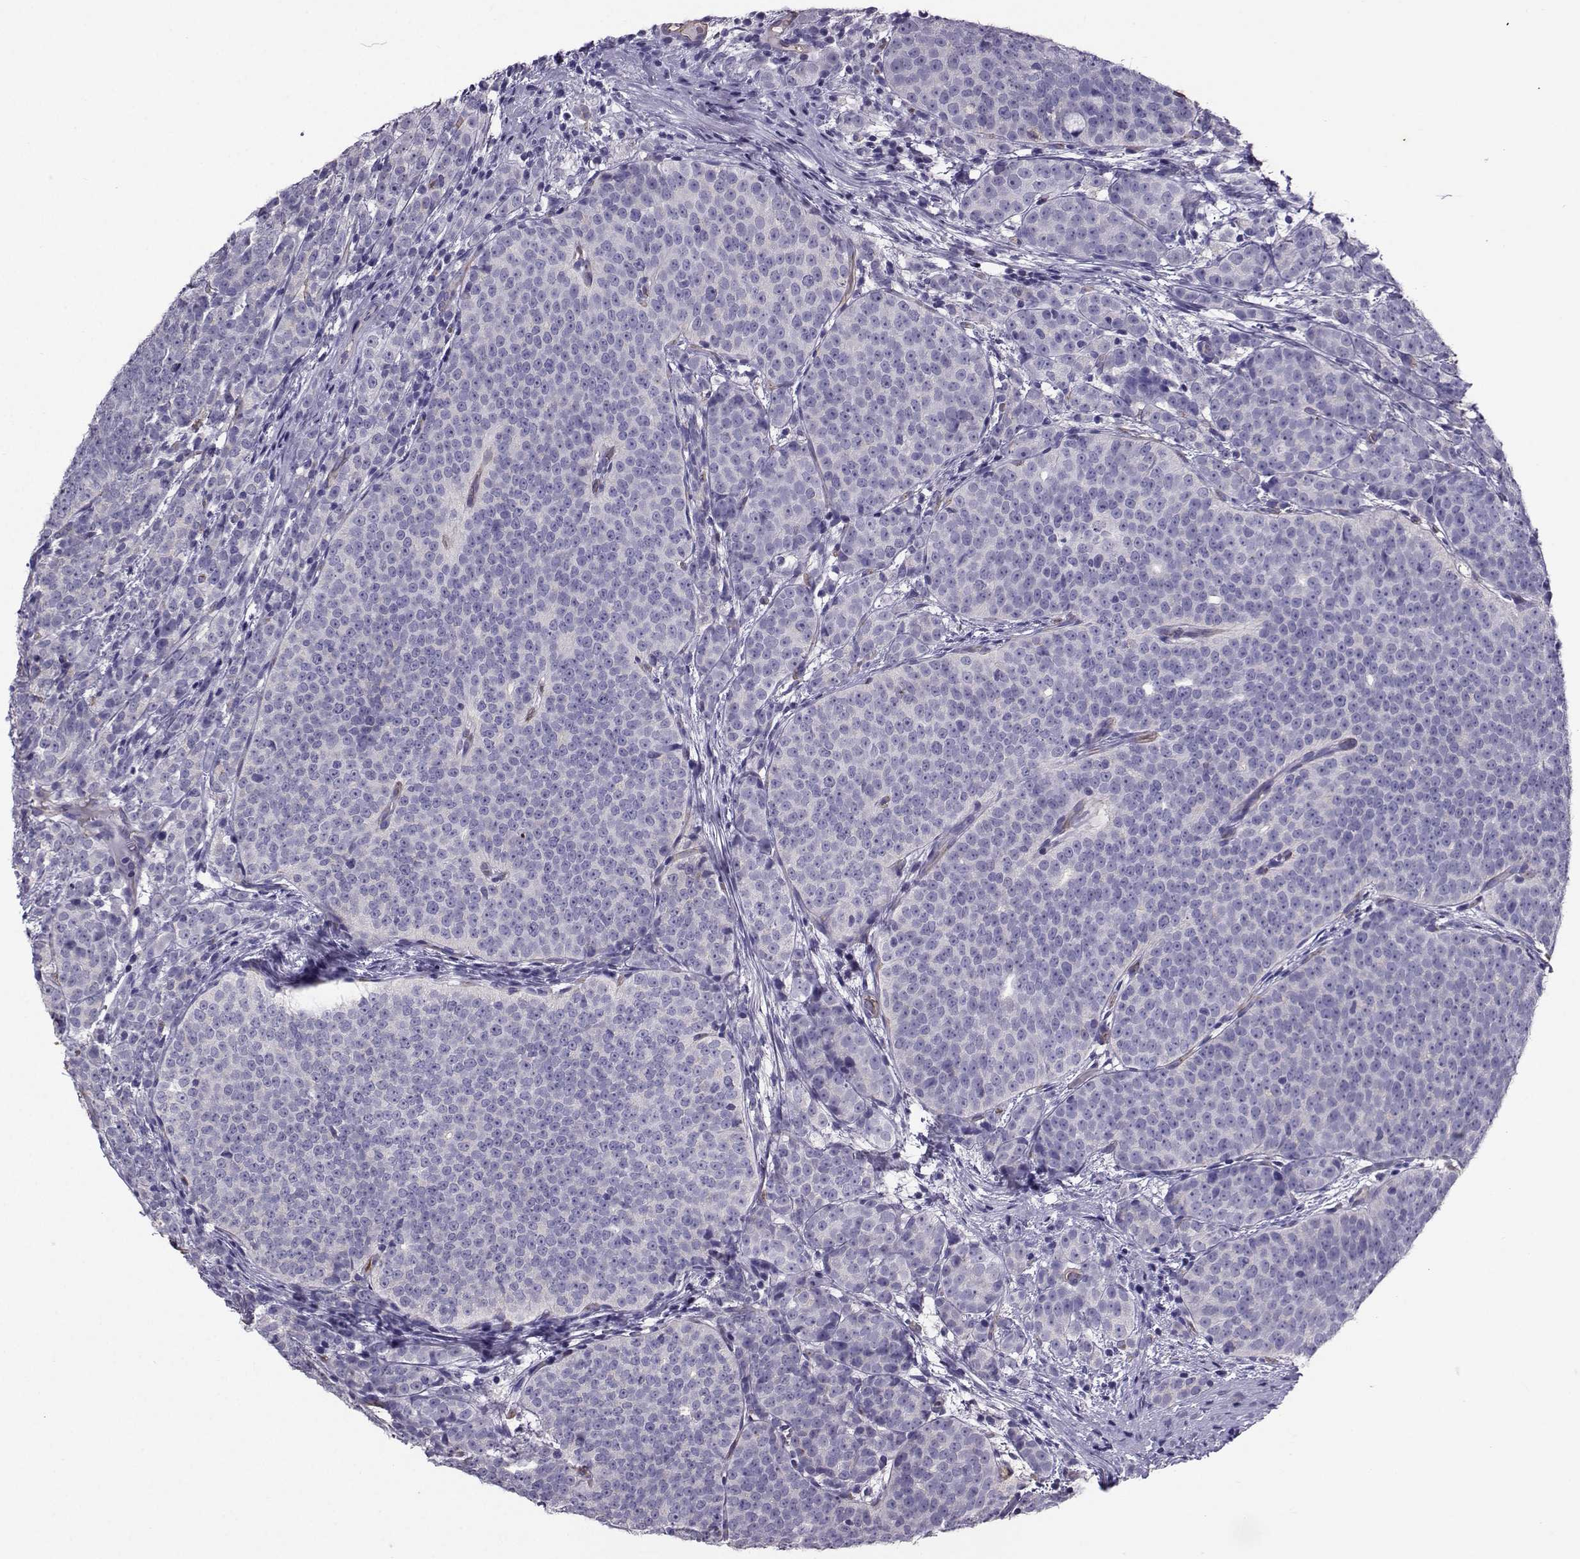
{"staining": {"intensity": "negative", "quantity": "none", "location": "none"}, "tissue": "prostate cancer", "cell_type": "Tumor cells", "image_type": "cancer", "snomed": [{"axis": "morphology", "description": "Adenocarcinoma, High grade"}, {"axis": "topography", "description": "Prostate"}], "caption": "Immunohistochemical staining of human prostate cancer (adenocarcinoma (high-grade)) exhibits no significant expression in tumor cells.", "gene": "CLUL1", "patient": {"sex": "male", "age": 53}}